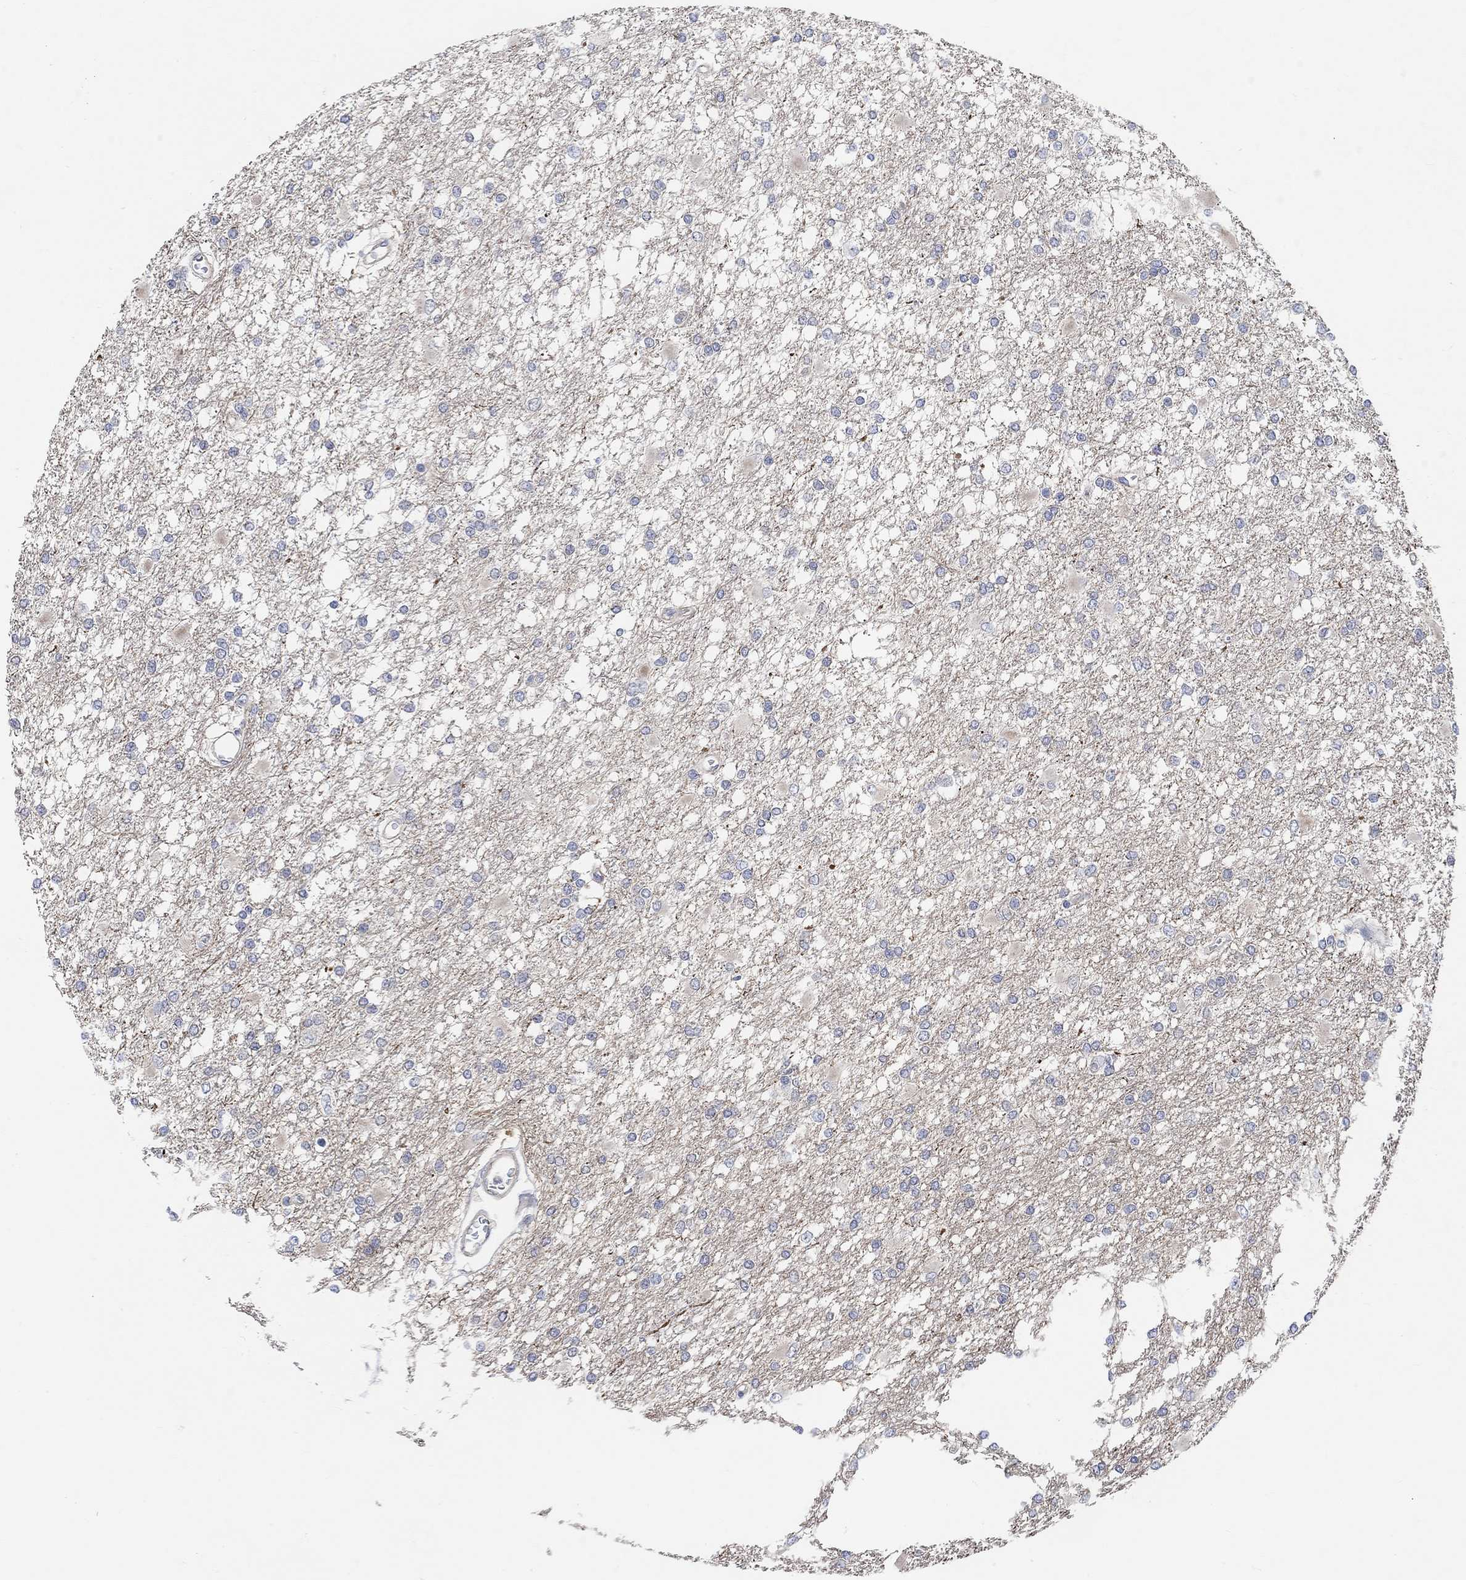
{"staining": {"intensity": "negative", "quantity": "none", "location": "none"}, "tissue": "glioma", "cell_type": "Tumor cells", "image_type": "cancer", "snomed": [{"axis": "morphology", "description": "Glioma, malignant, High grade"}, {"axis": "topography", "description": "Cerebral cortex"}], "caption": "Immunohistochemistry of human glioma exhibits no staining in tumor cells.", "gene": "HCRTR1", "patient": {"sex": "male", "age": 79}}